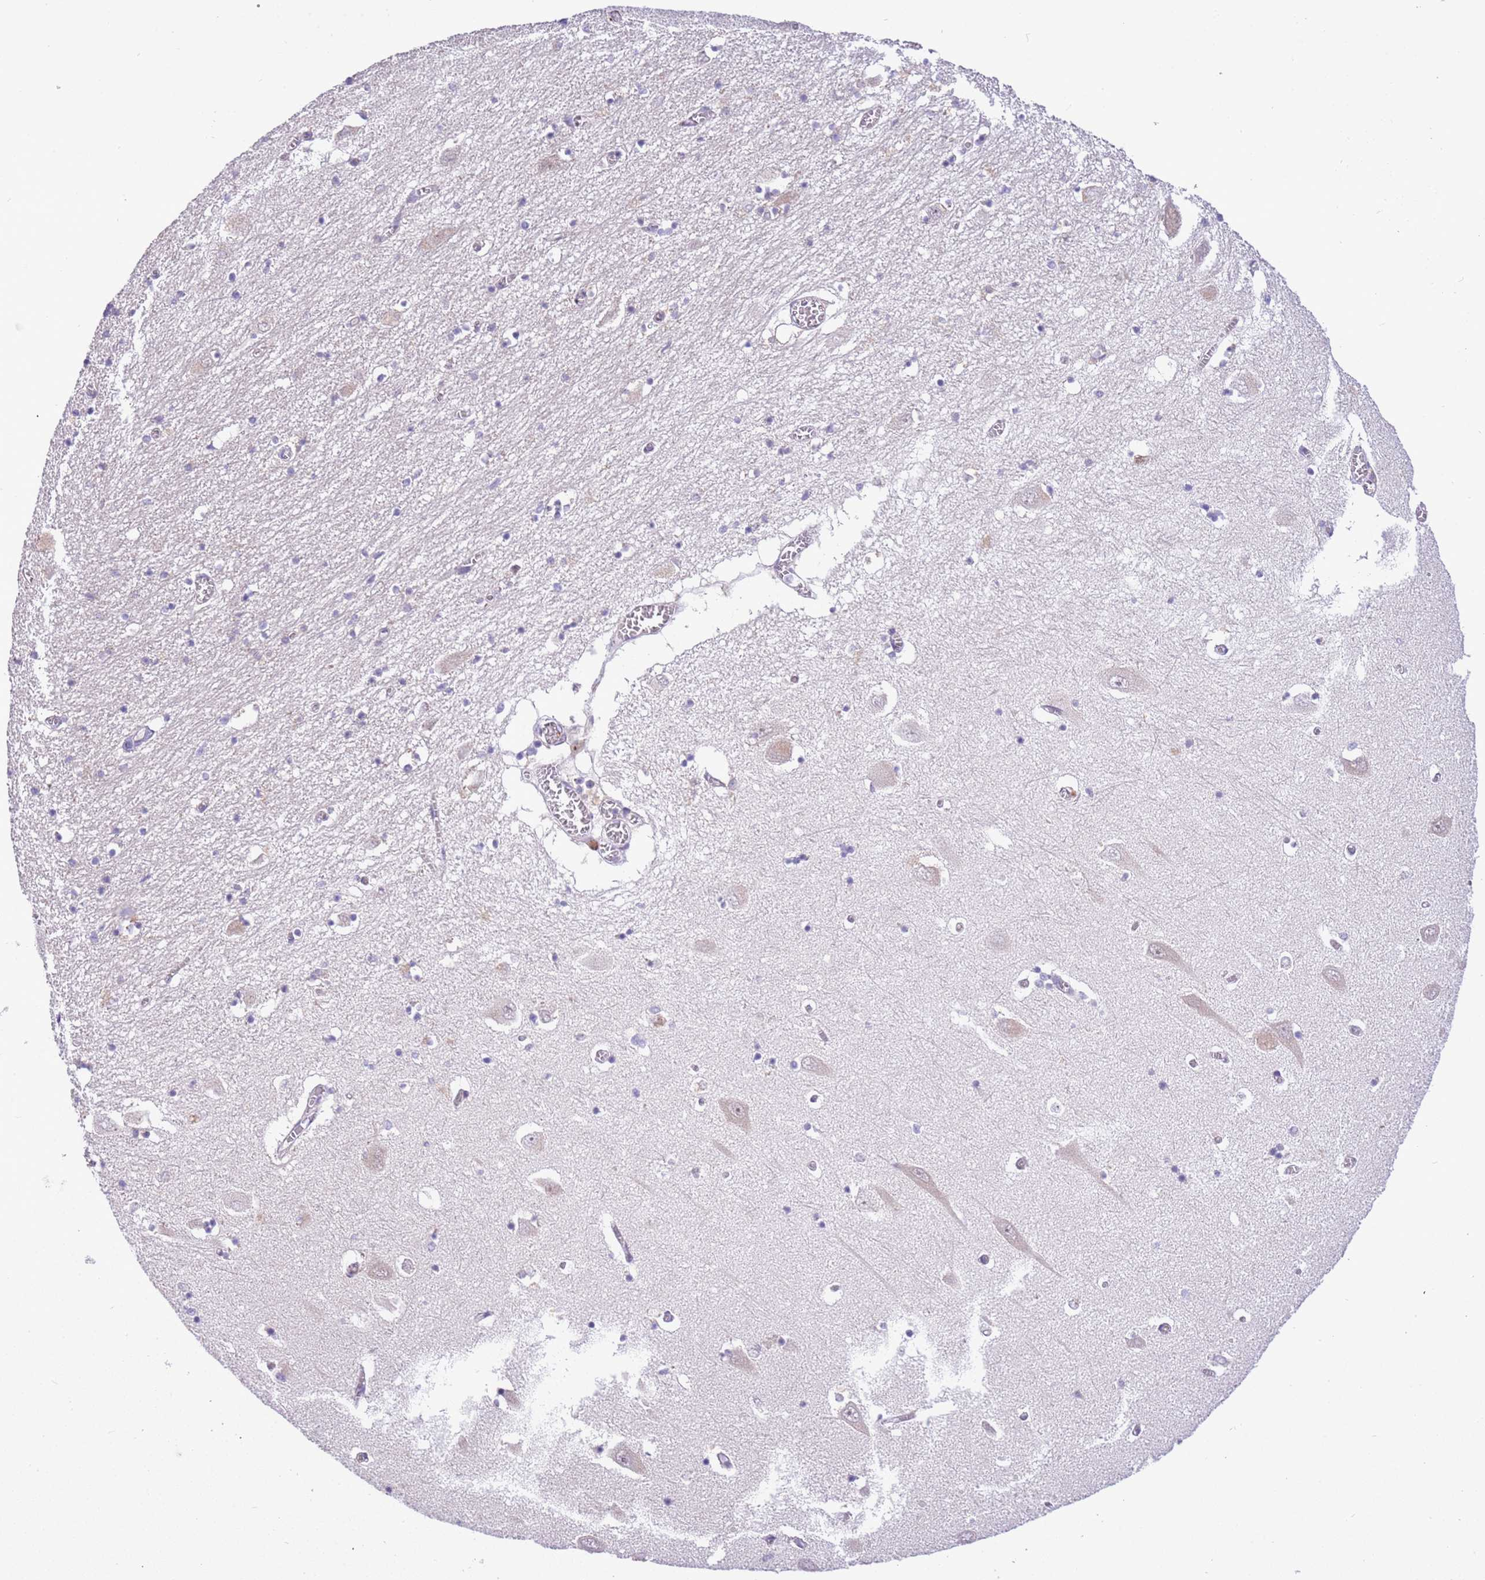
{"staining": {"intensity": "negative", "quantity": "none", "location": "none"}, "tissue": "hippocampus", "cell_type": "Glial cells", "image_type": "normal", "snomed": [{"axis": "morphology", "description": "Normal tissue, NOS"}, {"axis": "topography", "description": "Hippocampus"}], "caption": "An image of human hippocampus is negative for staining in glial cells. (DAB immunohistochemistry, high magnification).", "gene": "MAGEF1", "patient": {"sex": "male", "age": 70}}